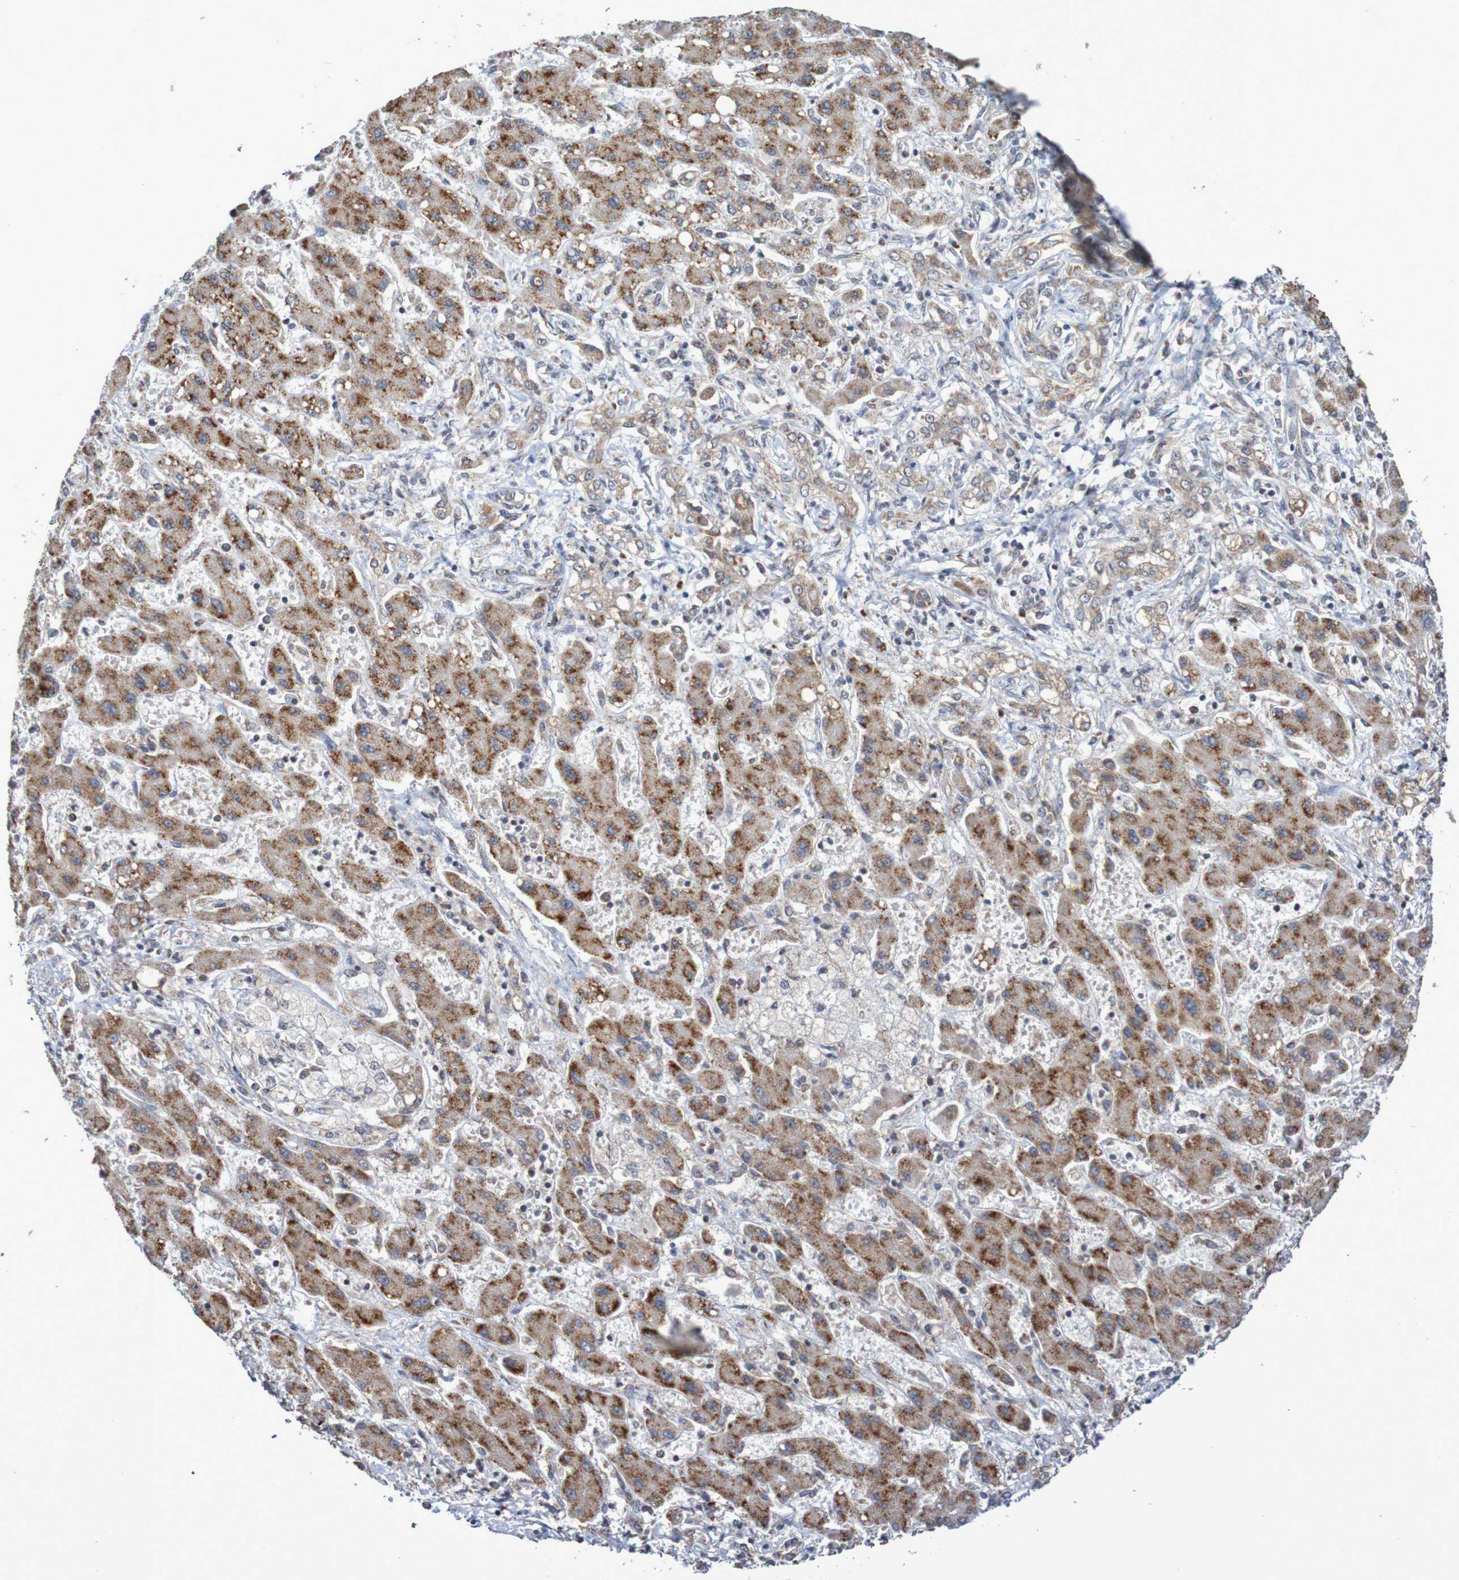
{"staining": {"intensity": "strong", "quantity": "25%-75%", "location": "cytoplasmic/membranous"}, "tissue": "liver cancer", "cell_type": "Tumor cells", "image_type": "cancer", "snomed": [{"axis": "morphology", "description": "Cholangiocarcinoma"}, {"axis": "topography", "description": "Liver"}], "caption": "This histopathology image displays liver cancer (cholangiocarcinoma) stained with IHC to label a protein in brown. The cytoplasmic/membranous of tumor cells show strong positivity for the protein. Nuclei are counter-stained blue.", "gene": "DVL1", "patient": {"sex": "male", "age": 50}}